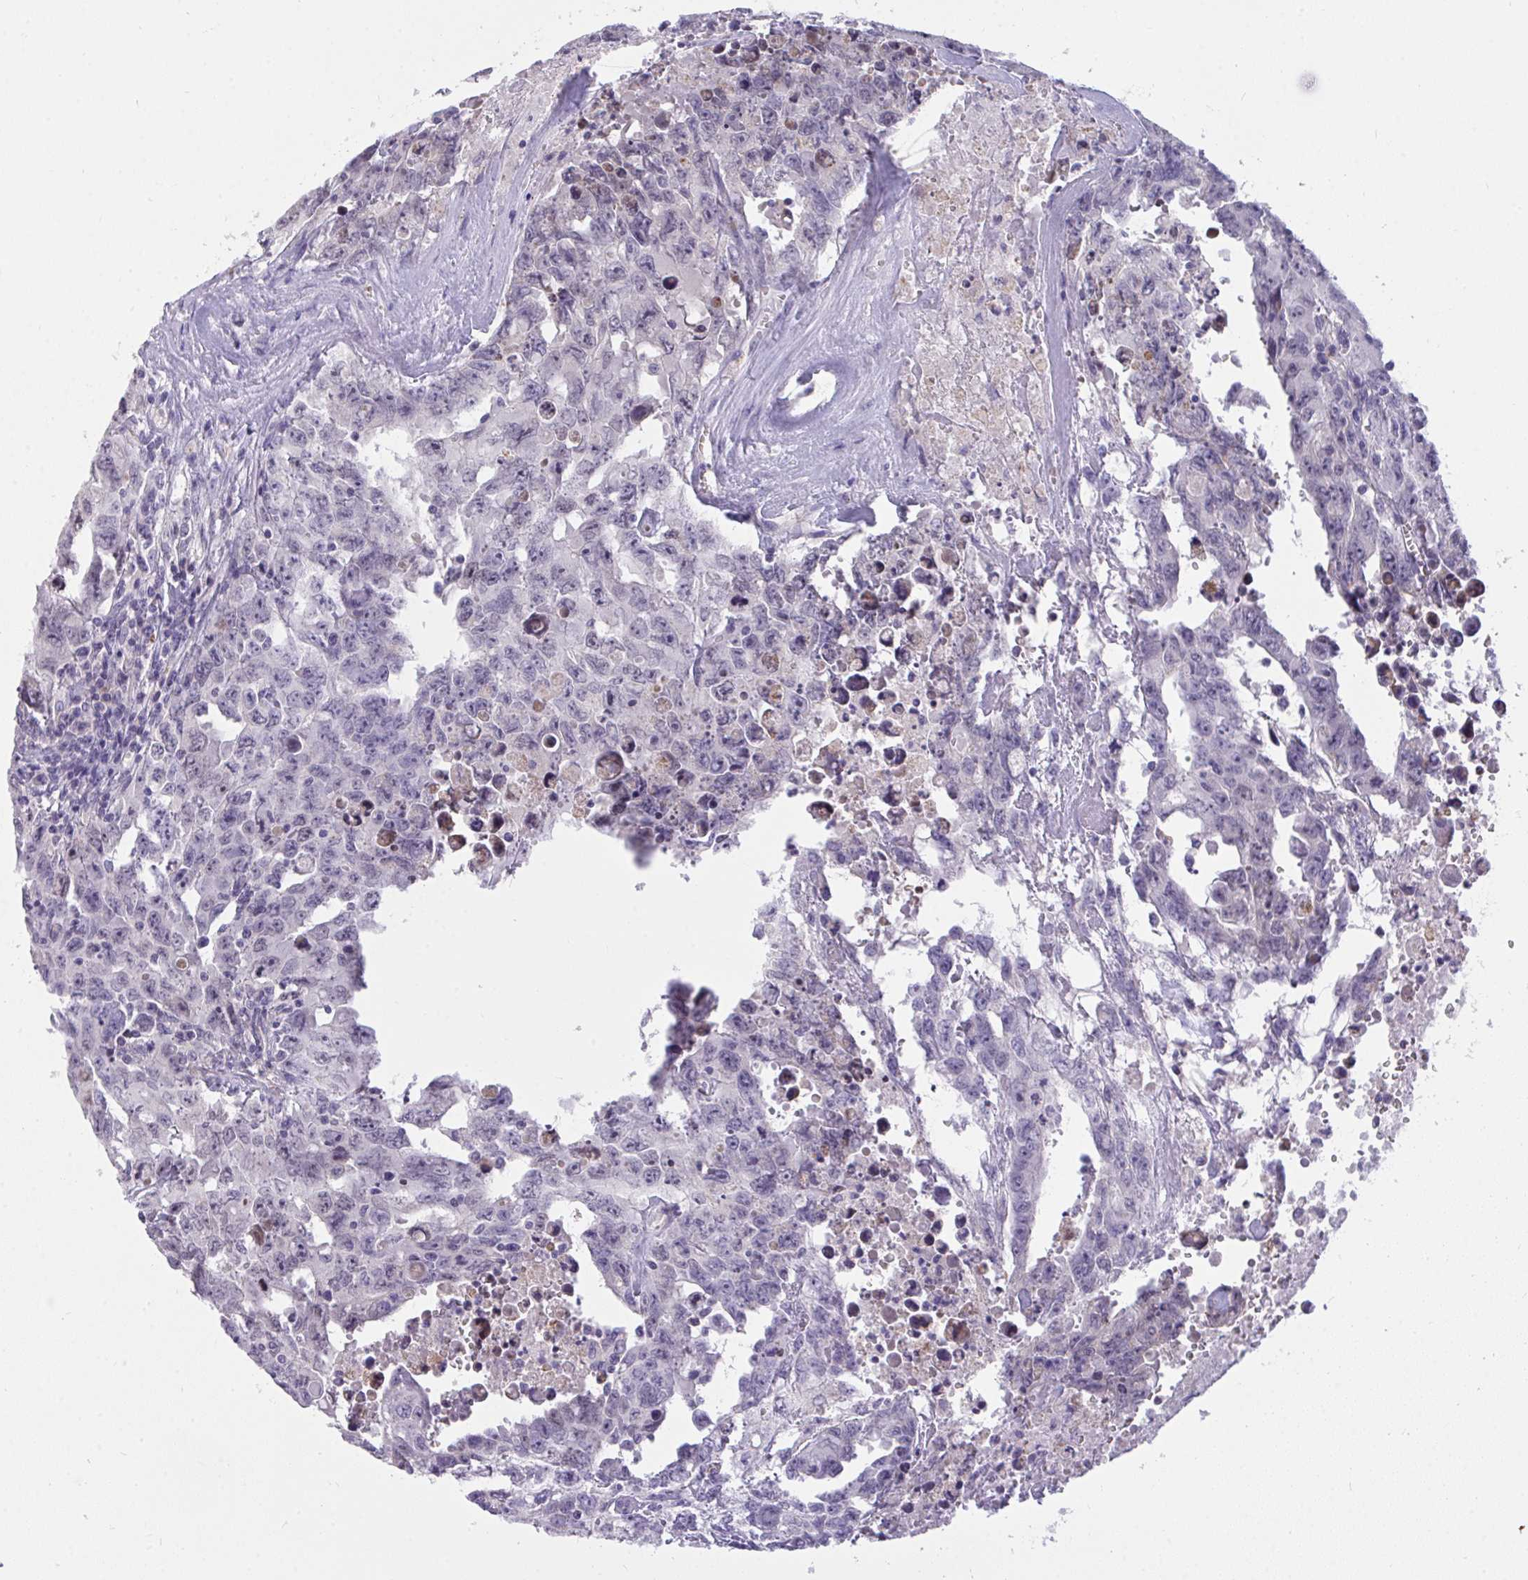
{"staining": {"intensity": "negative", "quantity": "none", "location": "none"}, "tissue": "testis cancer", "cell_type": "Tumor cells", "image_type": "cancer", "snomed": [{"axis": "morphology", "description": "Carcinoma, Embryonal, NOS"}, {"axis": "topography", "description": "Testis"}], "caption": "Immunohistochemistry (IHC) of human testis embryonal carcinoma reveals no positivity in tumor cells.", "gene": "SEMA6B", "patient": {"sex": "male", "age": 24}}